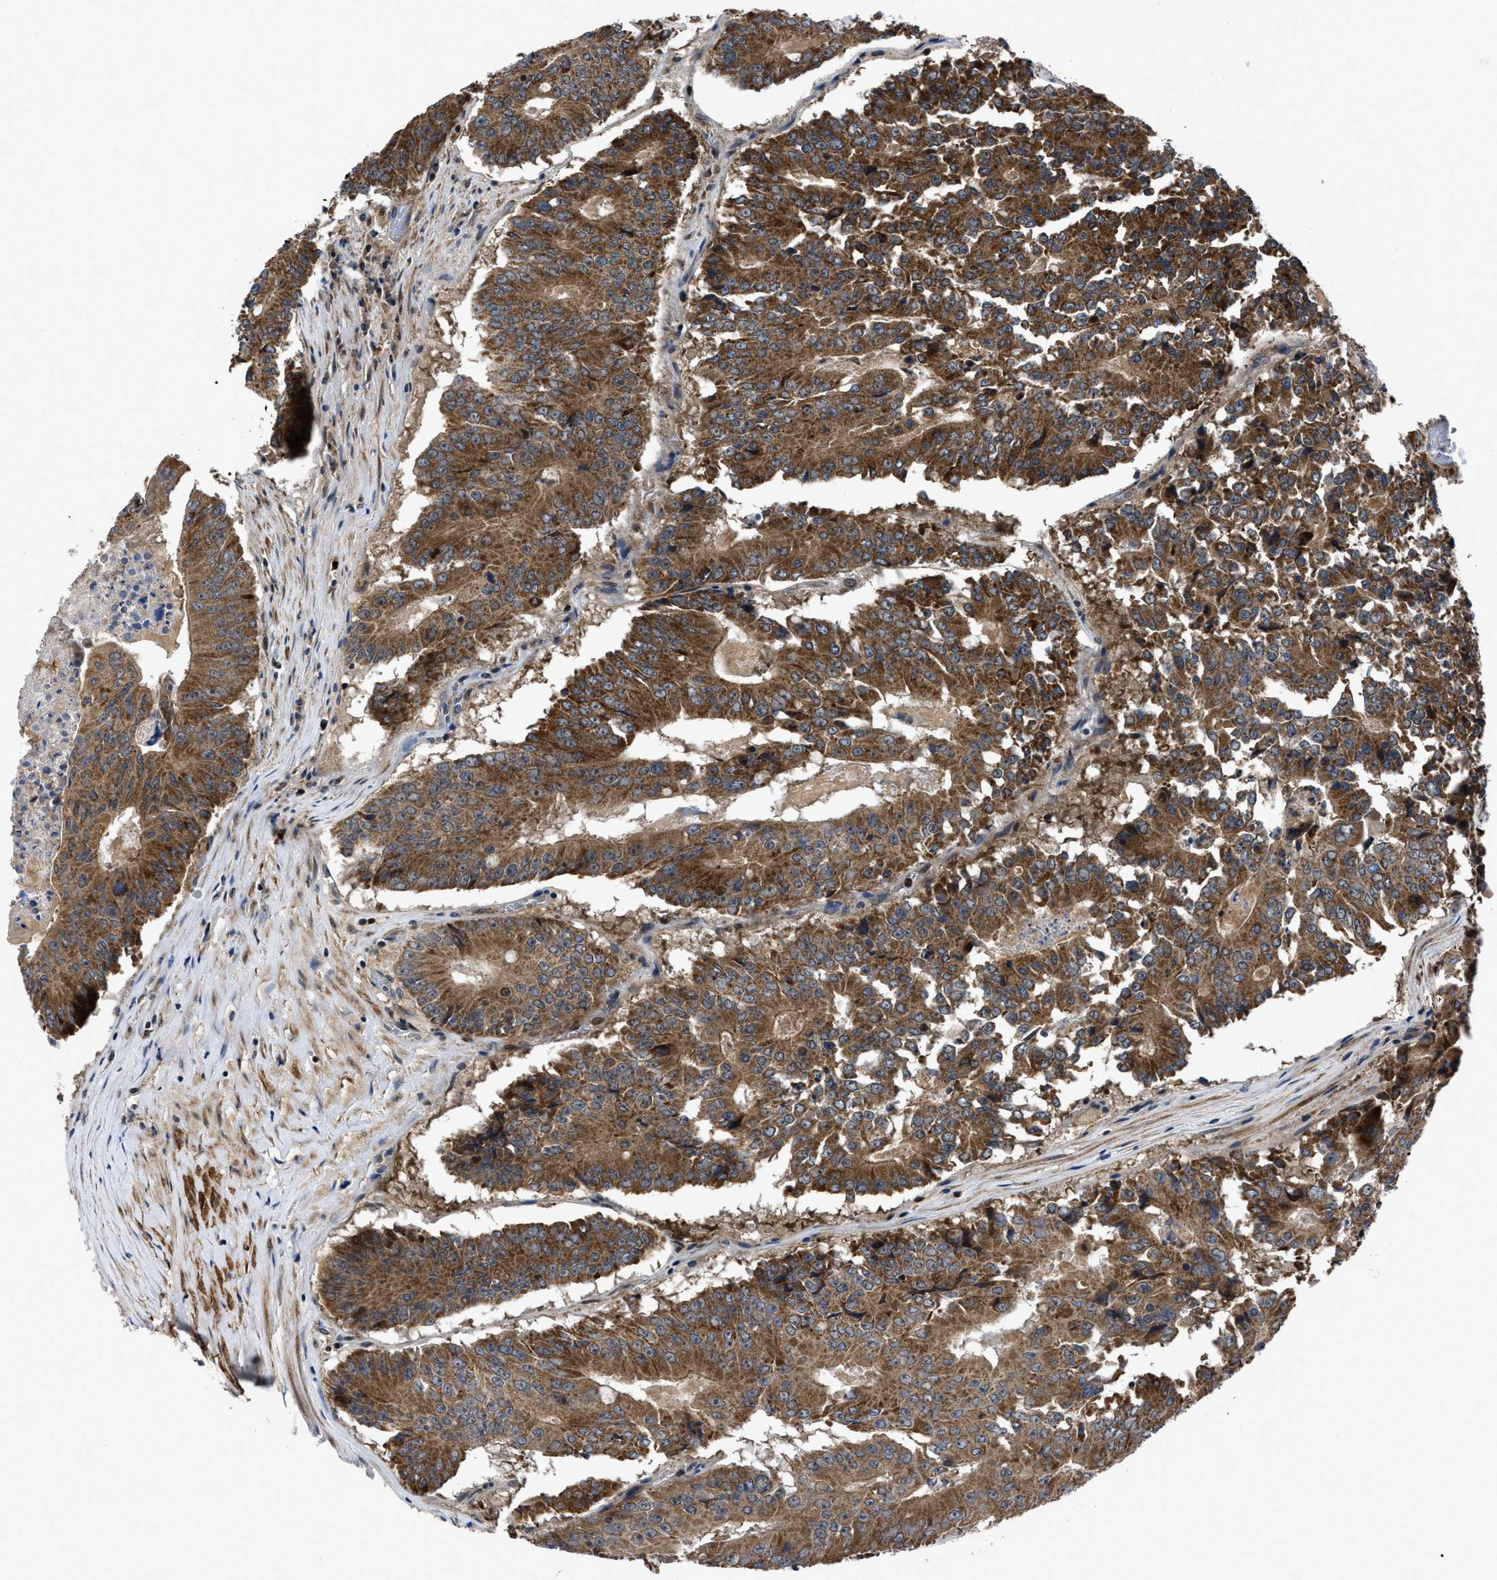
{"staining": {"intensity": "moderate", "quantity": ">75%", "location": "cytoplasmic/membranous"}, "tissue": "colorectal cancer", "cell_type": "Tumor cells", "image_type": "cancer", "snomed": [{"axis": "morphology", "description": "Adenocarcinoma, NOS"}, {"axis": "topography", "description": "Colon"}], "caption": "IHC micrograph of neoplastic tissue: human adenocarcinoma (colorectal) stained using IHC displays medium levels of moderate protein expression localized specifically in the cytoplasmic/membranous of tumor cells, appearing as a cytoplasmic/membranous brown color.", "gene": "PPWD1", "patient": {"sex": "male", "age": 87}}